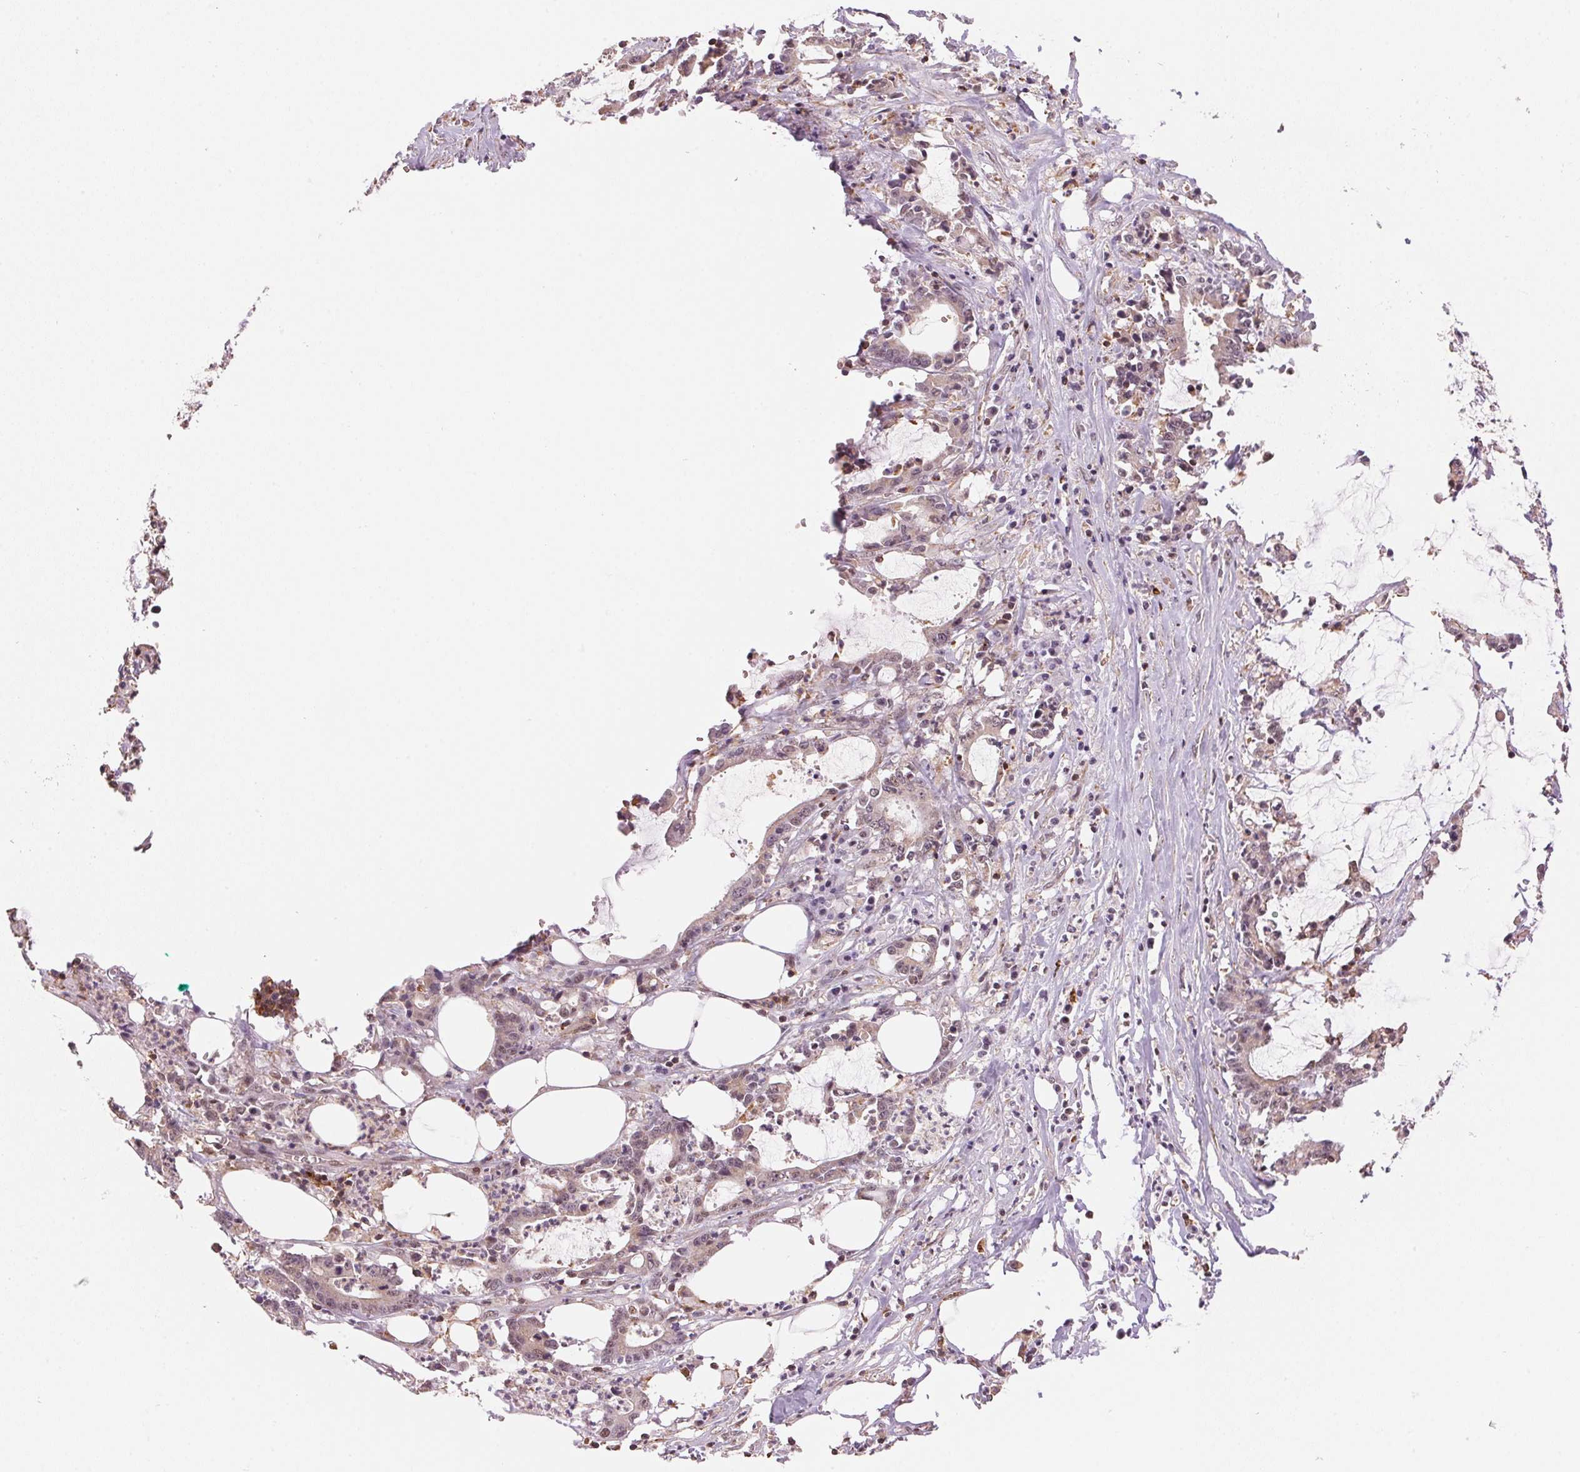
{"staining": {"intensity": "weak", "quantity": "<25%", "location": "nuclear"}, "tissue": "stomach cancer", "cell_type": "Tumor cells", "image_type": "cancer", "snomed": [{"axis": "morphology", "description": "Adenocarcinoma, NOS"}, {"axis": "topography", "description": "Stomach, upper"}], "caption": "IHC micrograph of neoplastic tissue: stomach cancer (adenocarcinoma) stained with DAB (3,3'-diaminobenzidine) demonstrates no significant protein positivity in tumor cells.", "gene": "HNRNPDL", "patient": {"sex": "male", "age": 68}}